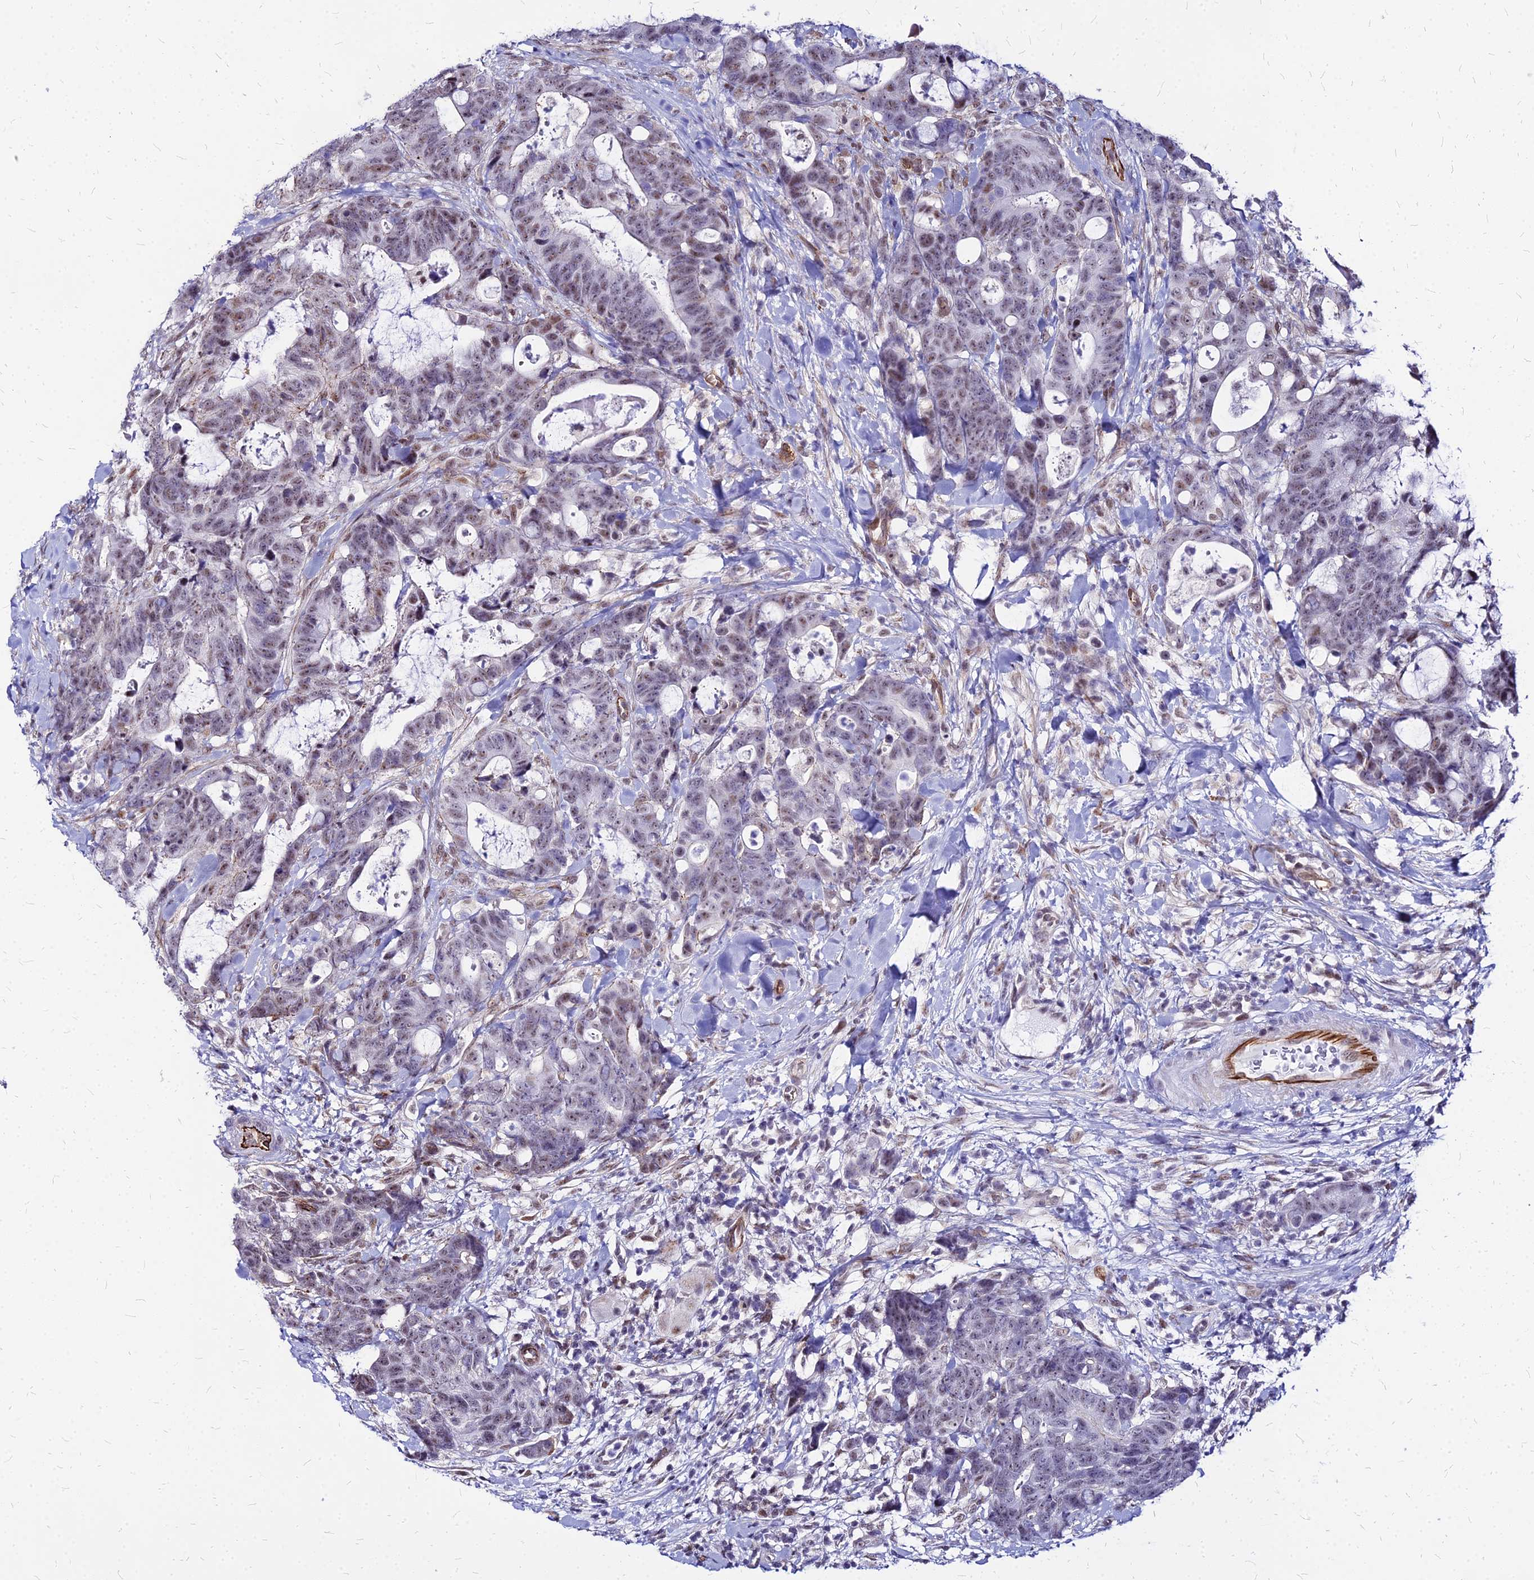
{"staining": {"intensity": "moderate", "quantity": "25%-75%", "location": "nuclear"}, "tissue": "colorectal cancer", "cell_type": "Tumor cells", "image_type": "cancer", "snomed": [{"axis": "morphology", "description": "Adenocarcinoma, NOS"}, {"axis": "topography", "description": "Colon"}], "caption": "There is medium levels of moderate nuclear expression in tumor cells of colorectal adenocarcinoma, as demonstrated by immunohistochemical staining (brown color).", "gene": "FDX2", "patient": {"sex": "female", "age": 82}}